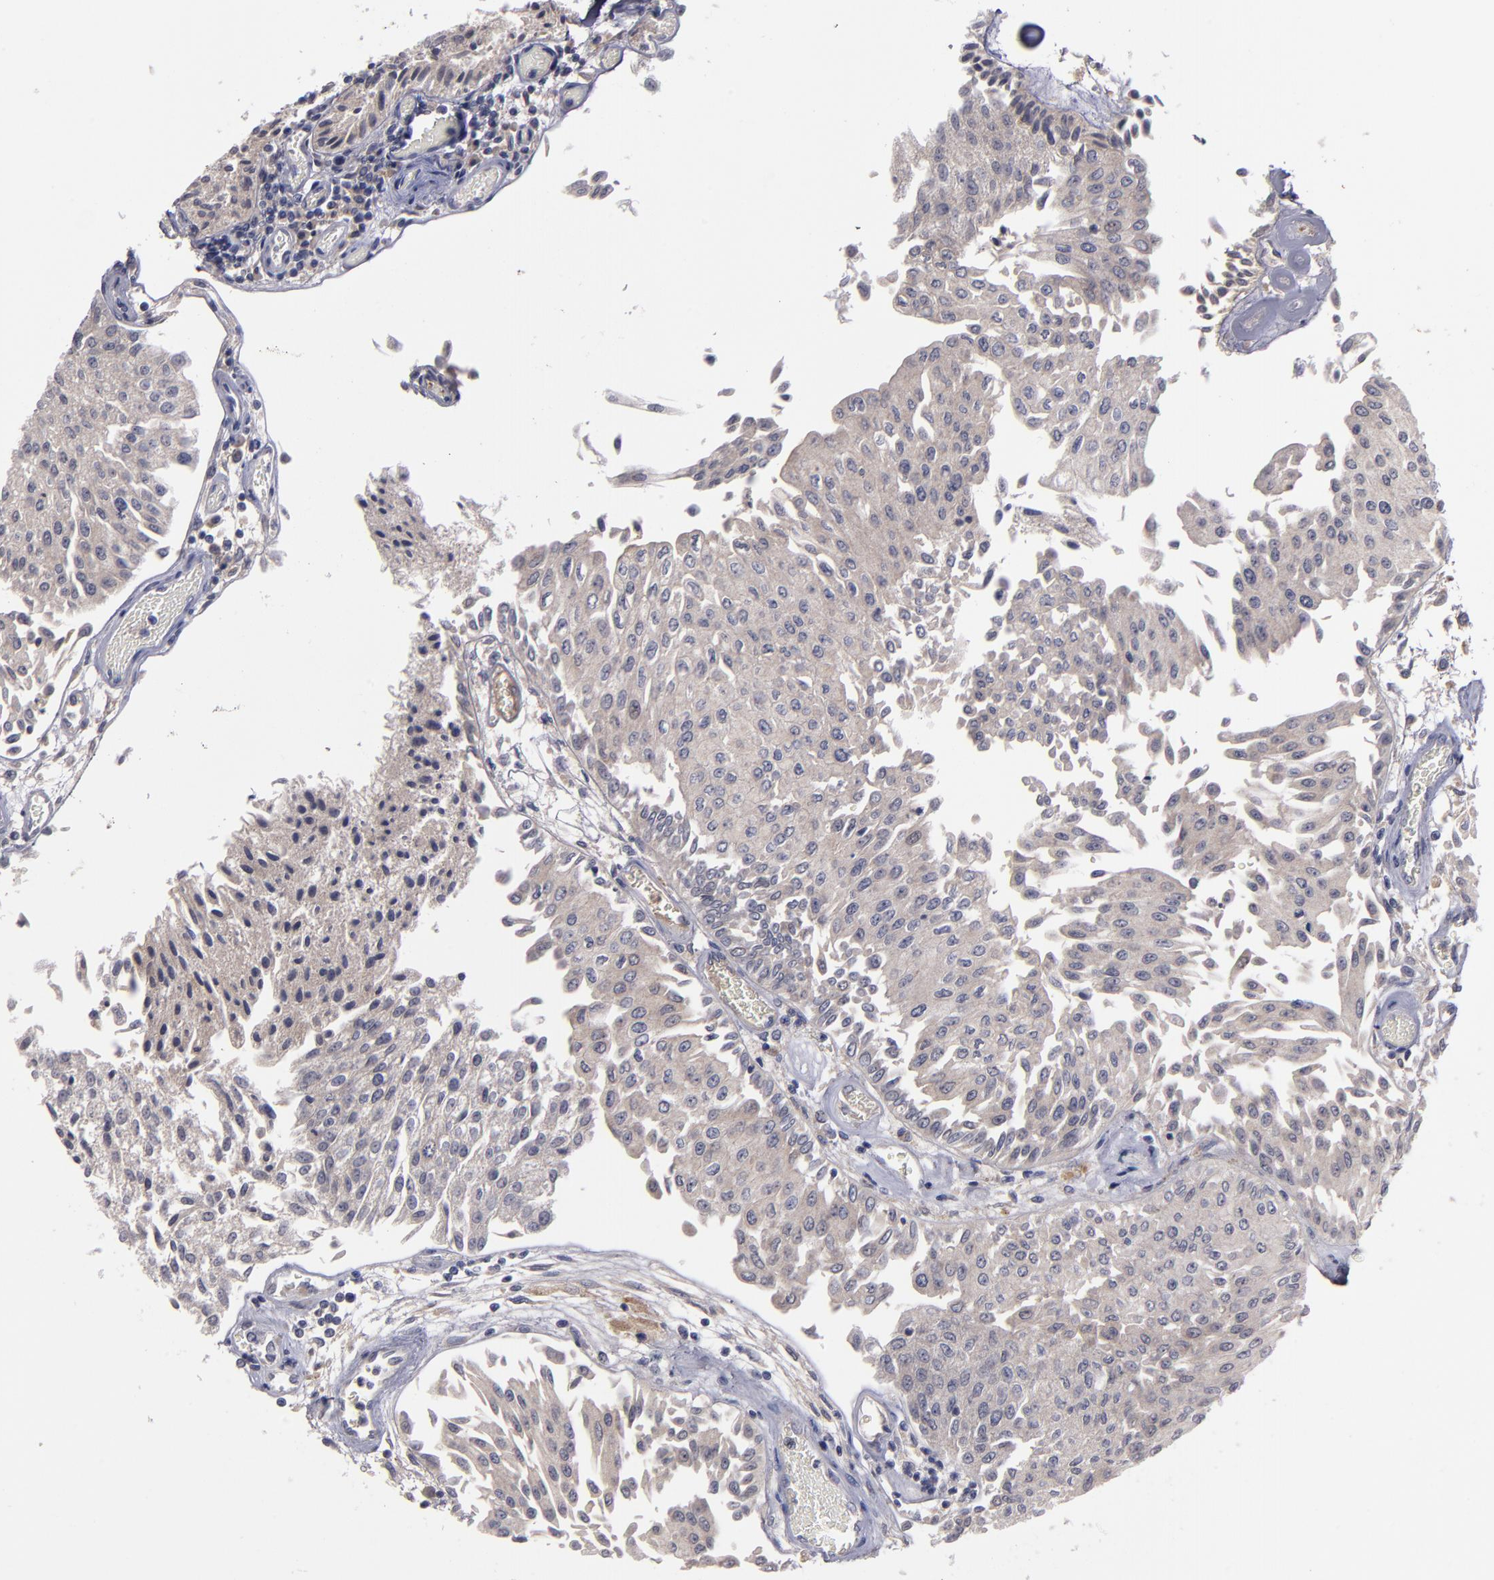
{"staining": {"intensity": "weak", "quantity": ">75%", "location": "cytoplasmic/membranous"}, "tissue": "urothelial cancer", "cell_type": "Tumor cells", "image_type": "cancer", "snomed": [{"axis": "morphology", "description": "Urothelial carcinoma, Low grade"}, {"axis": "topography", "description": "Urinary bladder"}], "caption": "Urothelial cancer tissue exhibits weak cytoplasmic/membranous staining in approximately >75% of tumor cells (Brightfield microscopy of DAB IHC at high magnification).", "gene": "MMP11", "patient": {"sex": "male", "age": 86}}